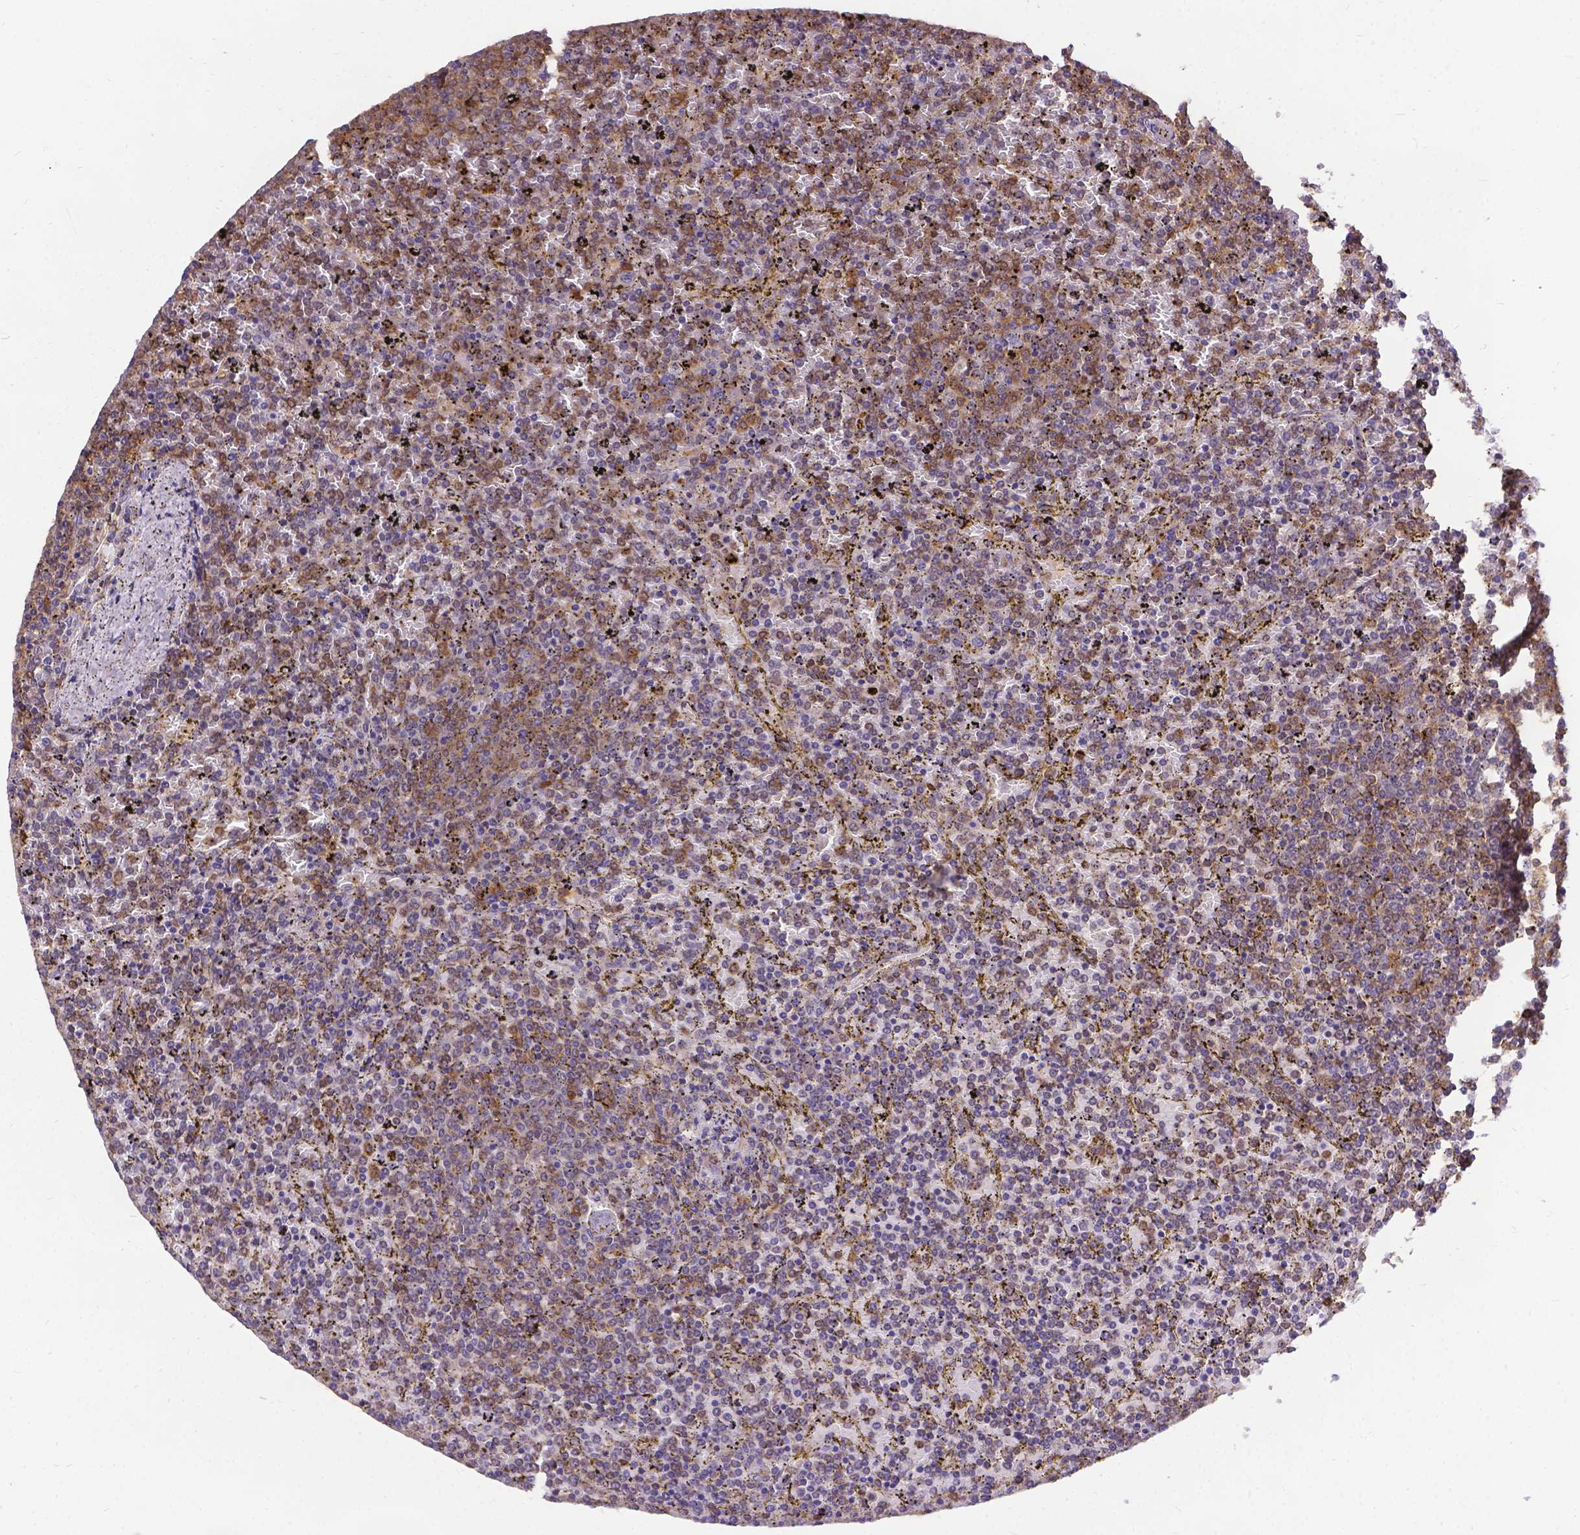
{"staining": {"intensity": "moderate", "quantity": "25%-75%", "location": "cytoplasmic/membranous"}, "tissue": "lymphoma", "cell_type": "Tumor cells", "image_type": "cancer", "snomed": [{"axis": "morphology", "description": "Malignant lymphoma, non-Hodgkin's type, Low grade"}, {"axis": "topography", "description": "Spleen"}], "caption": "Immunohistochemistry (IHC) (DAB) staining of human lymphoma shows moderate cytoplasmic/membranous protein staining in approximately 25%-75% of tumor cells.", "gene": "DENND6A", "patient": {"sex": "female", "age": 77}}